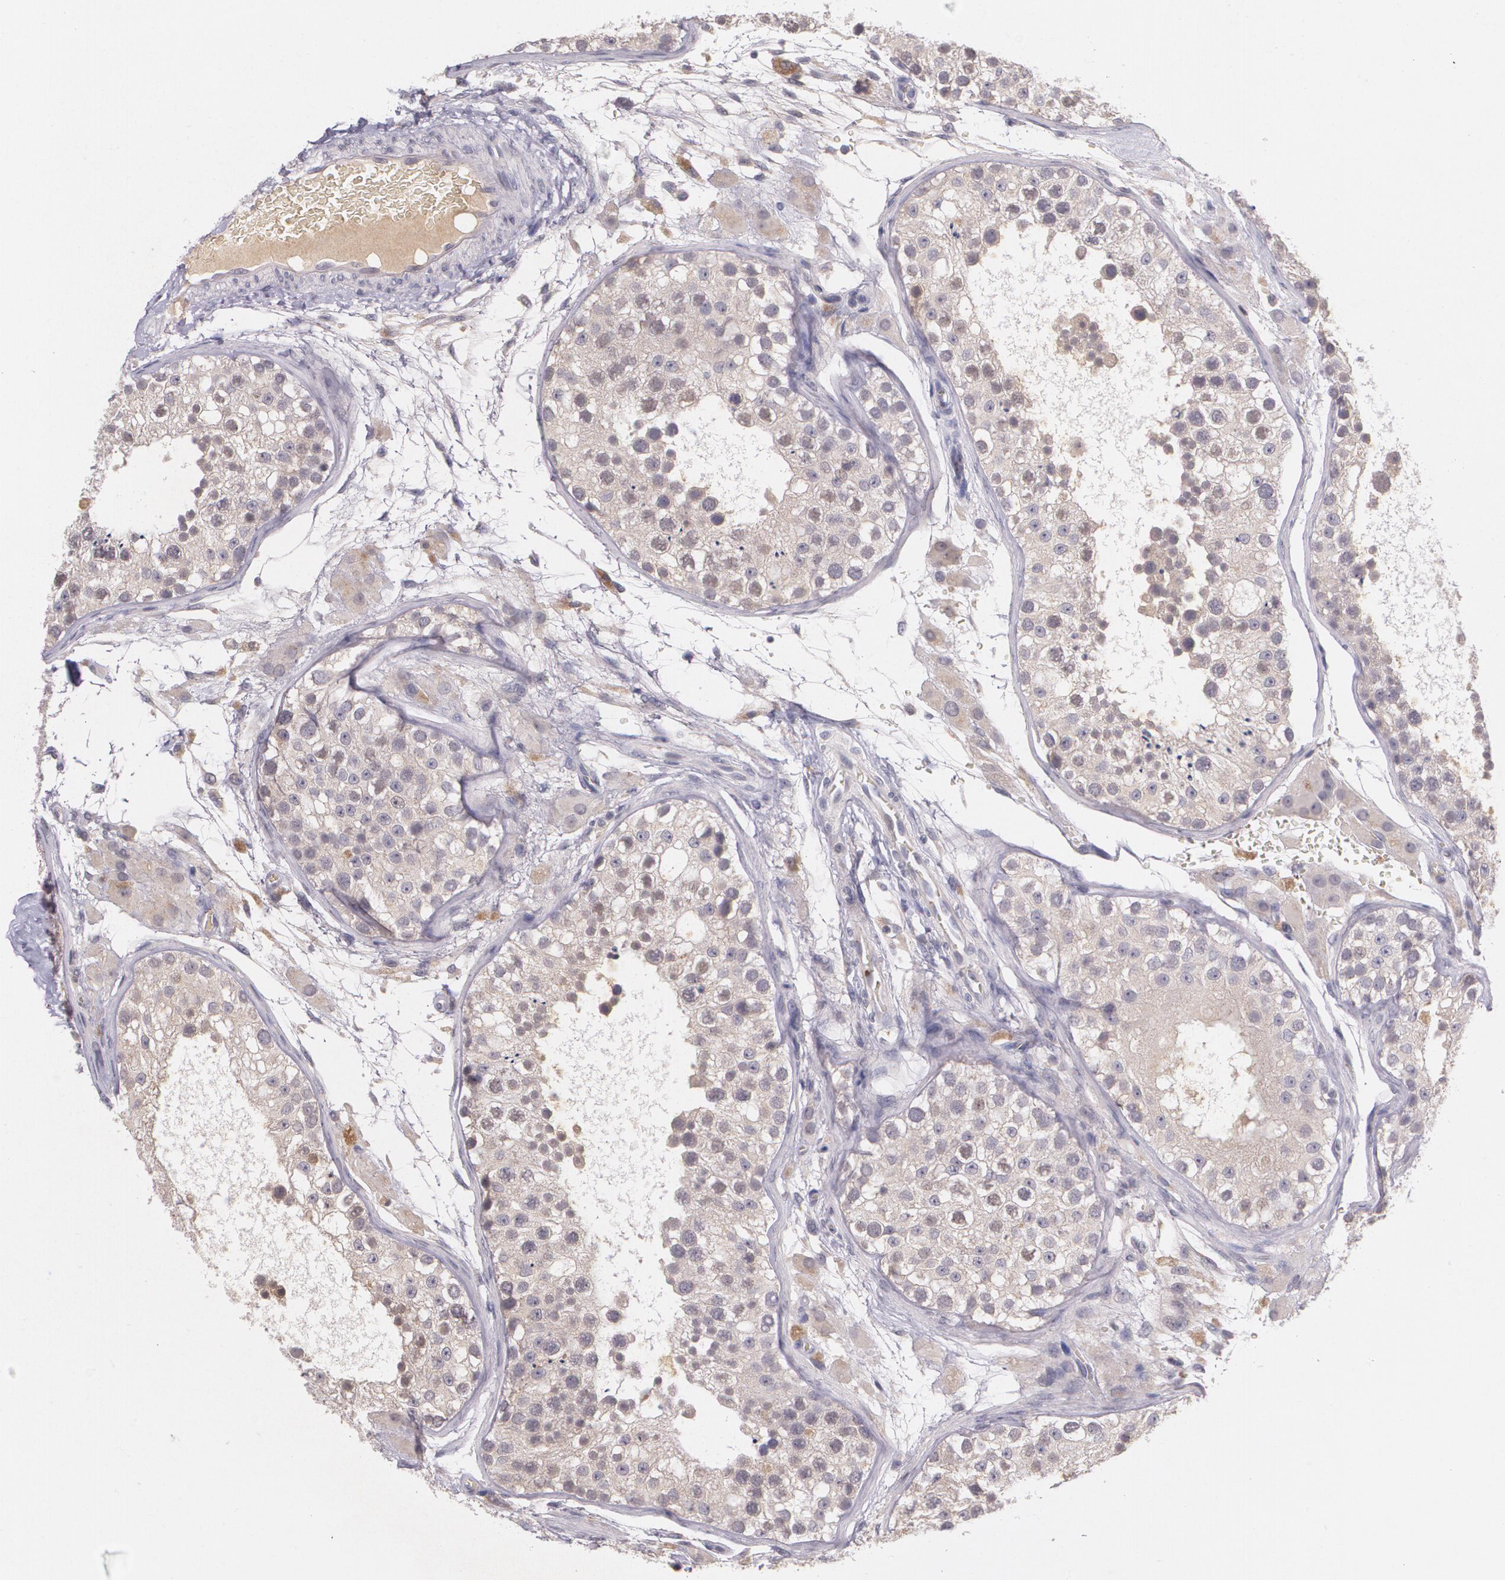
{"staining": {"intensity": "moderate", "quantity": ">75%", "location": "cytoplasmic/membranous"}, "tissue": "testis", "cell_type": "Cells in seminiferous ducts", "image_type": "normal", "snomed": [{"axis": "morphology", "description": "Normal tissue, NOS"}, {"axis": "topography", "description": "Testis"}], "caption": "Immunohistochemical staining of benign human testis reveals moderate cytoplasmic/membranous protein positivity in approximately >75% of cells in seminiferous ducts.", "gene": "TM4SF1", "patient": {"sex": "male", "age": 26}}